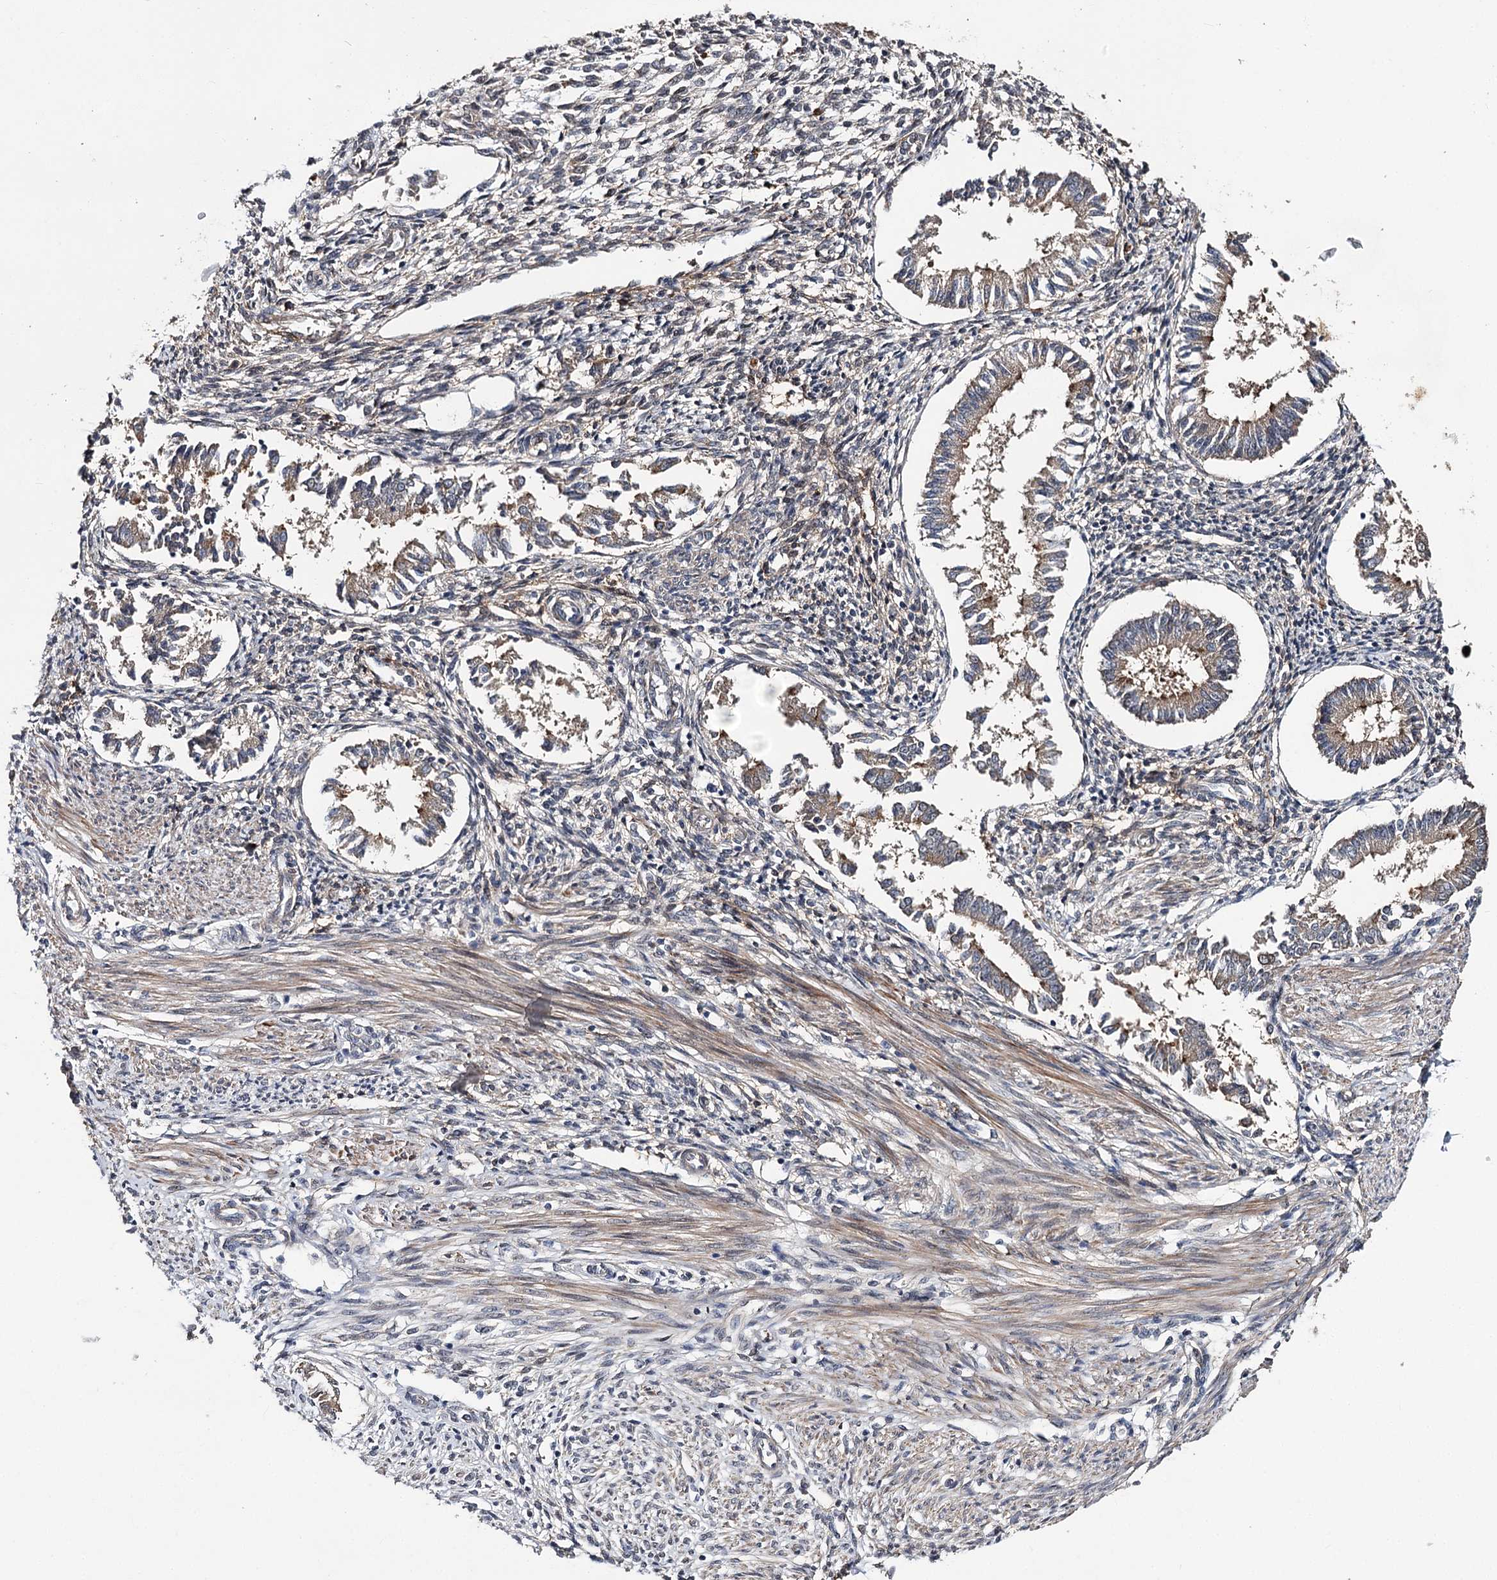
{"staining": {"intensity": "weak", "quantity": "<25%", "location": "cytoplasmic/membranous"}, "tissue": "endometrium", "cell_type": "Cells in endometrial stroma", "image_type": "normal", "snomed": [{"axis": "morphology", "description": "Normal tissue, NOS"}, {"axis": "topography", "description": "Uterus"}, {"axis": "topography", "description": "Endometrium"}], "caption": "High power microscopy histopathology image of an IHC photomicrograph of normal endometrium, revealing no significant positivity in cells in endometrial stroma.", "gene": "MINDY3", "patient": {"sex": "female", "age": 48}}